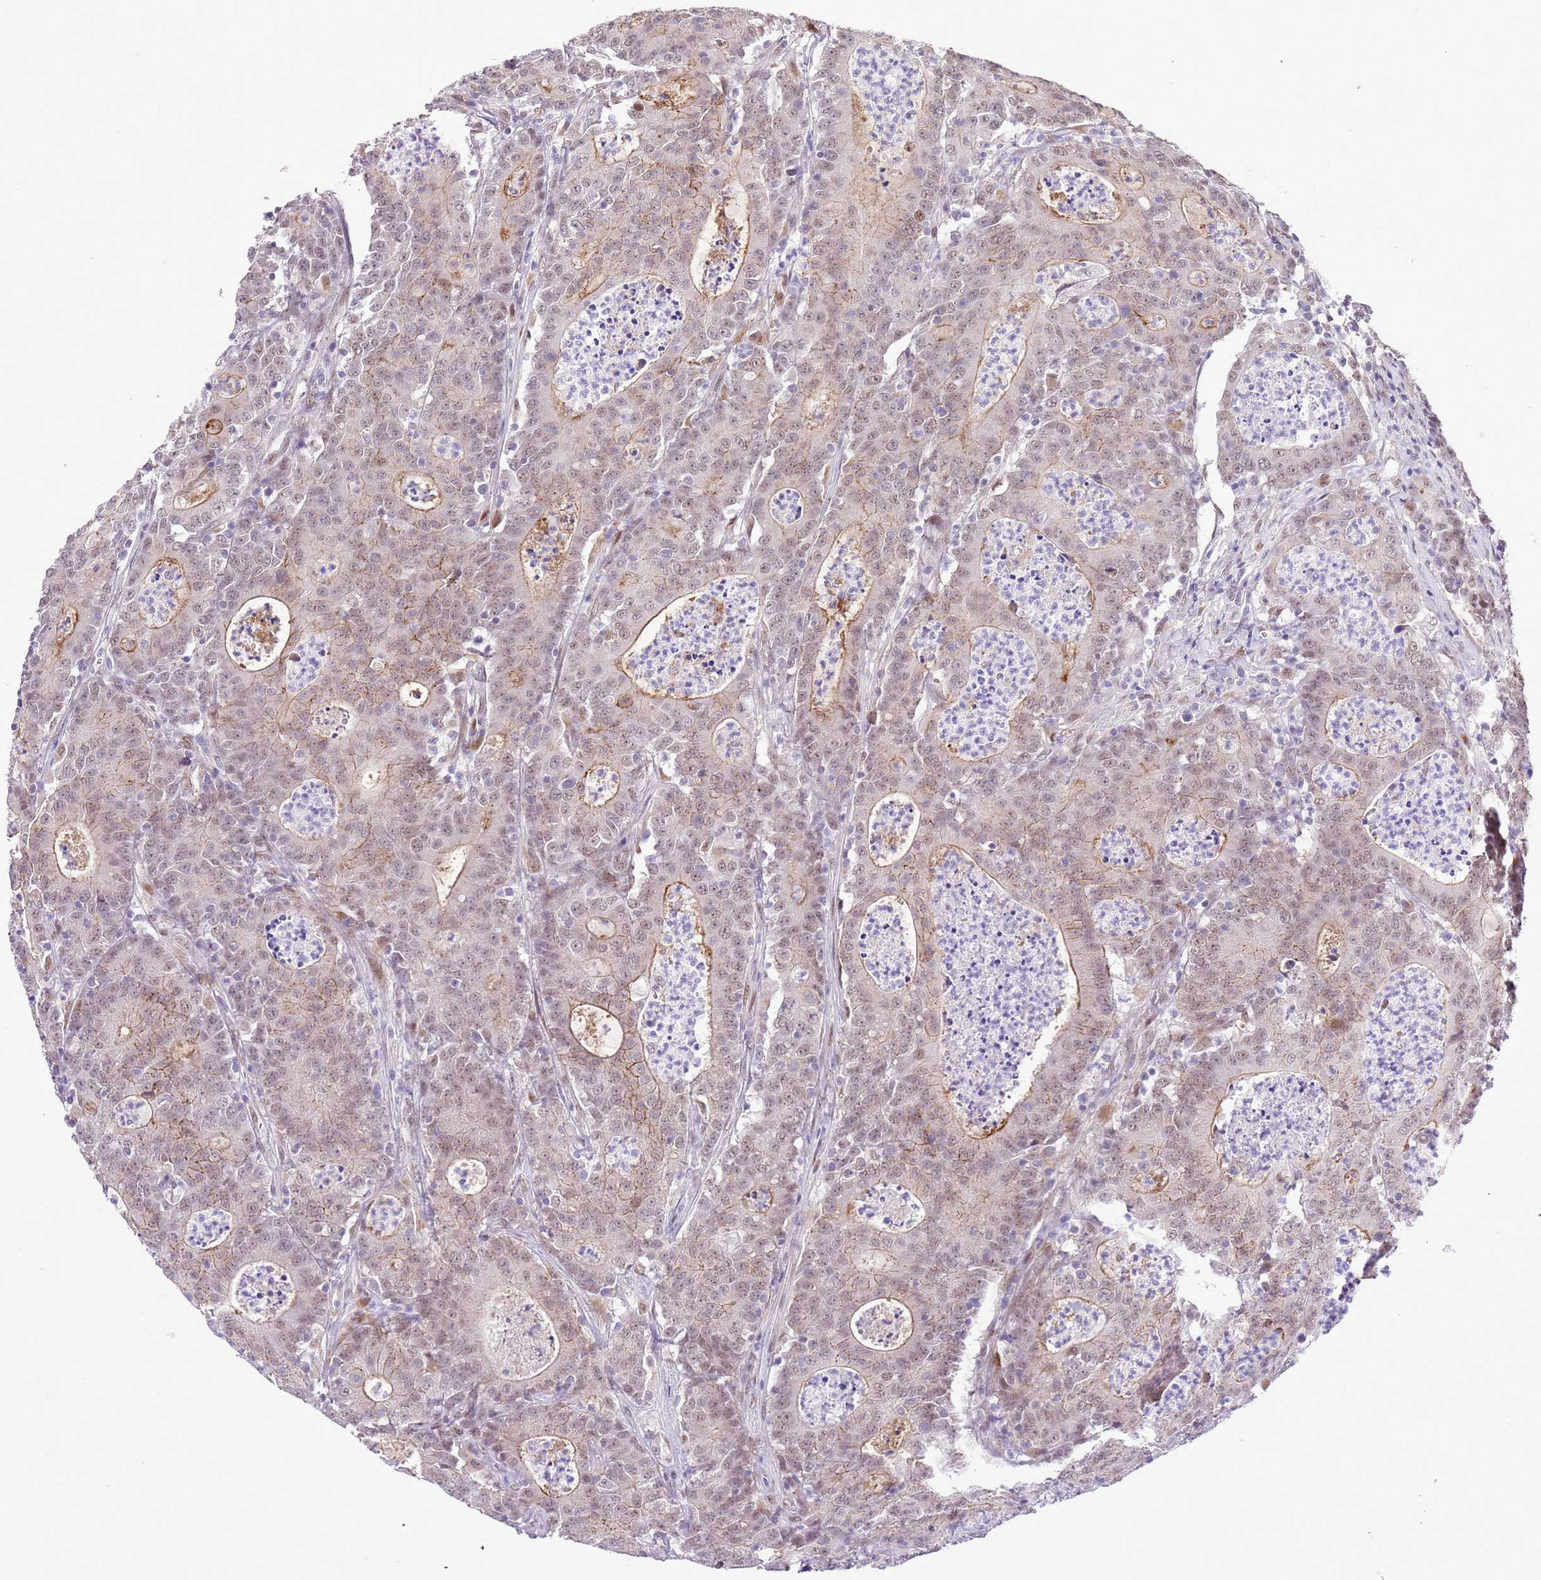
{"staining": {"intensity": "weak", "quantity": "<25%", "location": "cytoplasmic/membranous"}, "tissue": "colorectal cancer", "cell_type": "Tumor cells", "image_type": "cancer", "snomed": [{"axis": "morphology", "description": "Adenocarcinoma, NOS"}, {"axis": "topography", "description": "Colon"}], "caption": "Immunohistochemistry (IHC) histopathology image of neoplastic tissue: human colorectal adenocarcinoma stained with DAB (3,3'-diaminobenzidine) displays no significant protein staining in tumor cells. Brightfield microscopy of IHC stained with DAB (brown) and hematoxylin (blue), captured at high magnification.", "gene": "NACC2", "patient": {"sex": "male", "age": 83}}